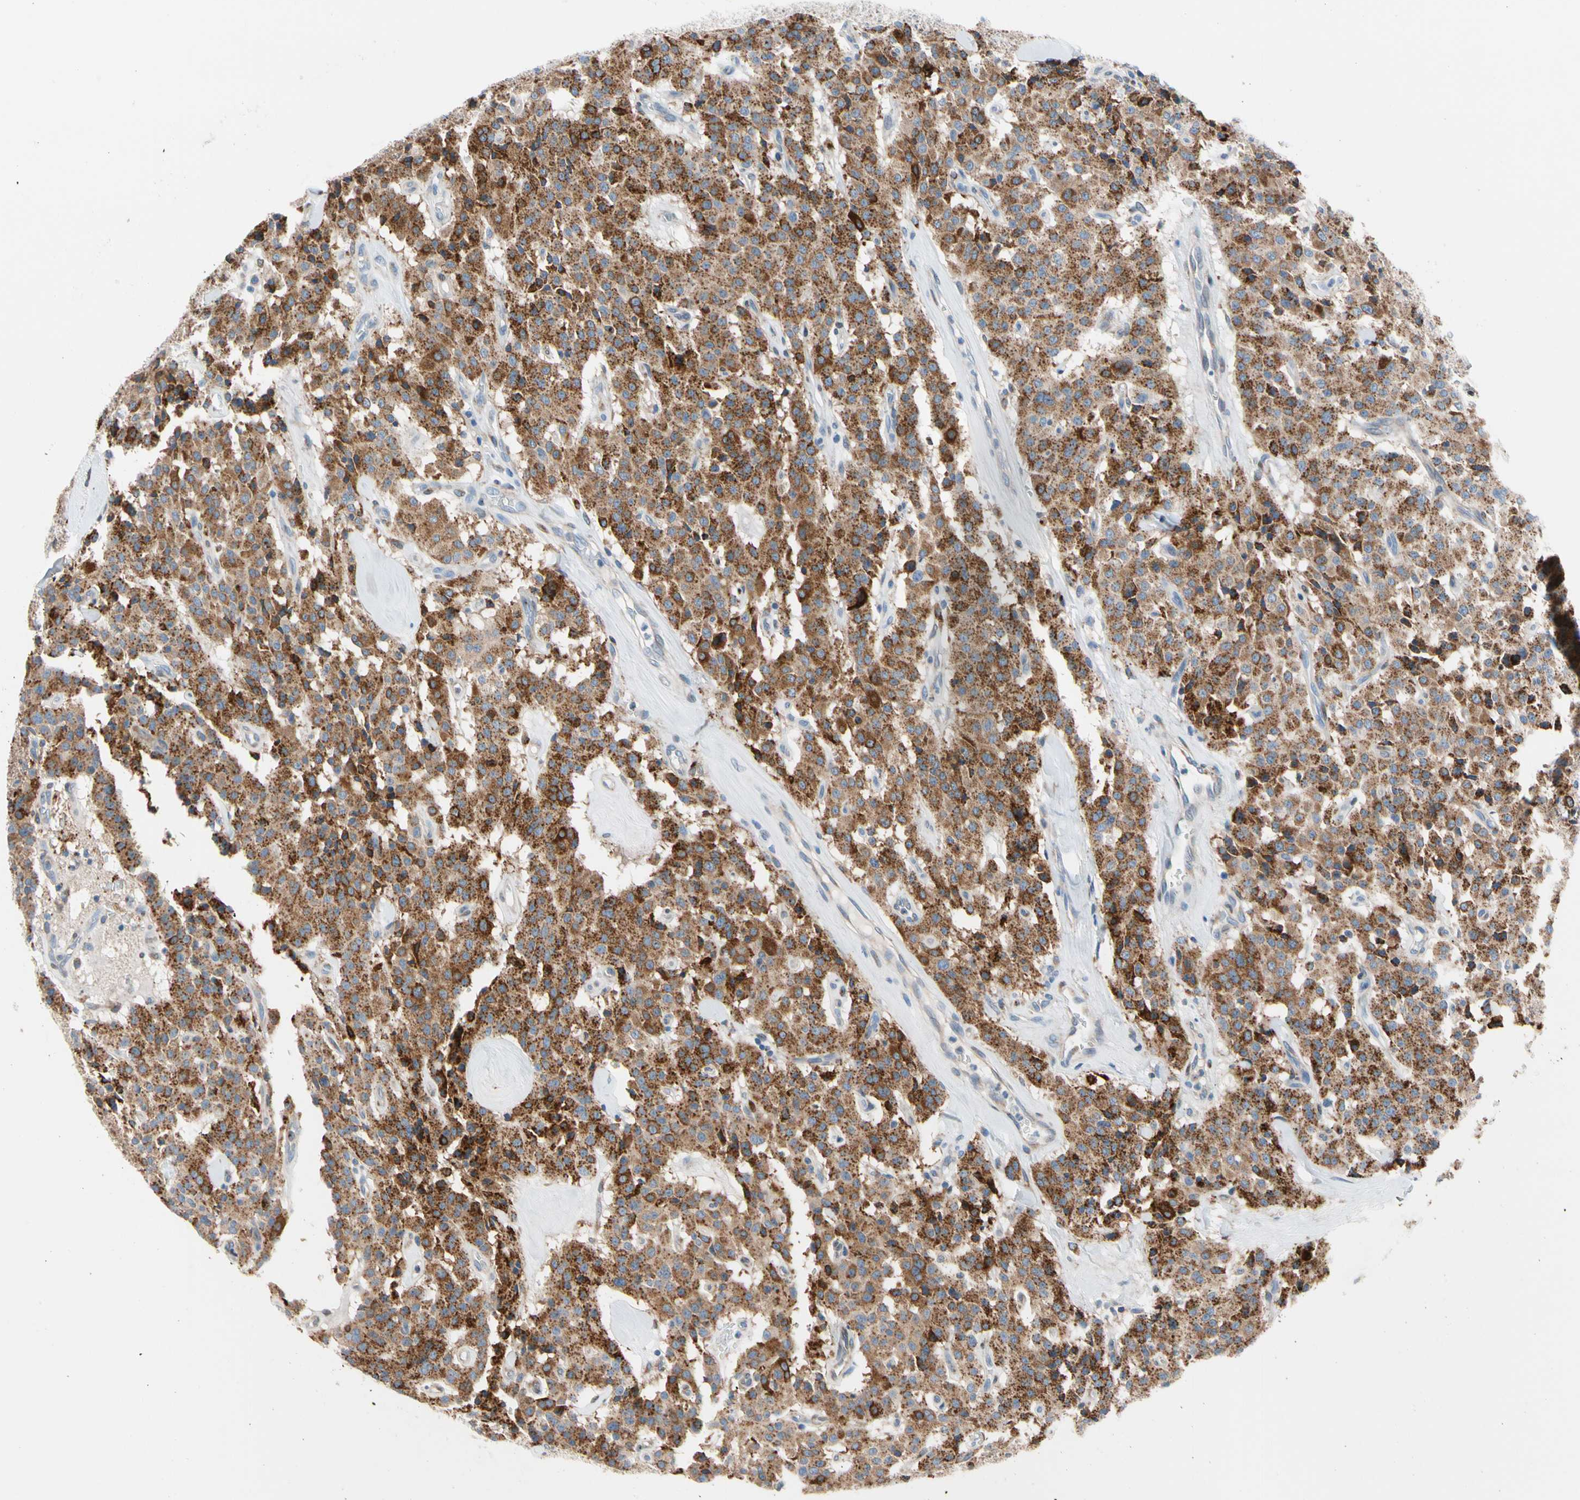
{"staining": {"intensity": "strong", "quantity": ">75%", "location": "cytoplasmic/membranous"}, "tissue": "carcinoid", "cell_type": "Tumor cells", "image_type": "cancer", "snomed": [{"axis": "morphology", "description": "Carcinoid, malignant, NOS"}, {"axis": "topography", "description": "Lung"}], "caption": "Approximately >75% of tumor cells in malignant carcinoid reveal strong cytoplasmic/membranous protein staining as visualized by brown immunohistochemical staining.", "gene": "NUCB1", "patient": {"sex": "male", "age": 30}}